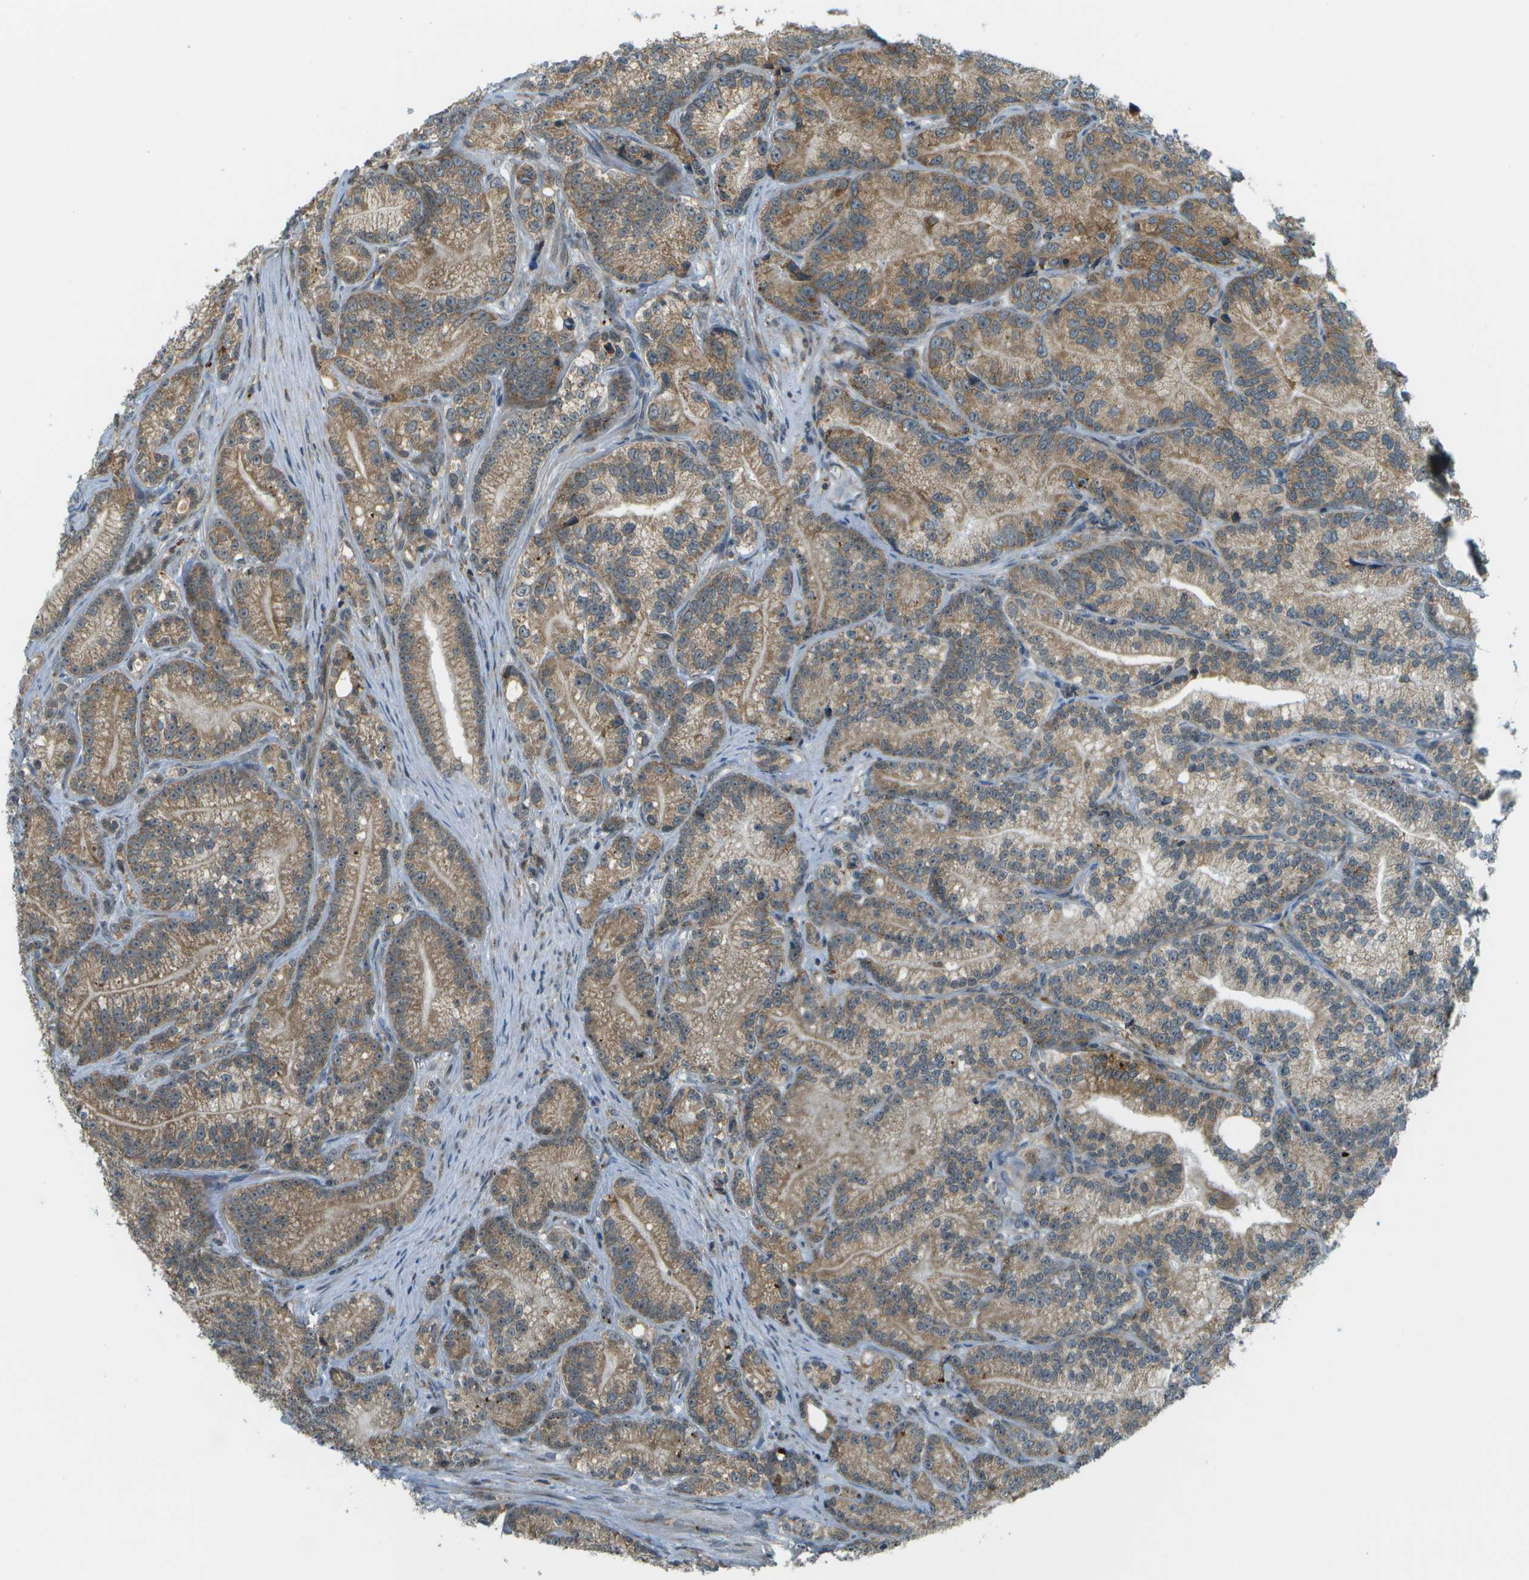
{"staining": {"intensity": "moderate", "quantity": ">75%", "location": "cytoplasmic/membranous"}, "tissue": "prostate cancer", "cell_type": "Tumor cells", "image_type": "cancer", "snomed": [{"axis": "morphology", "description": "Adenocarcinoma, Low grade"}, {"axis": "topography", "description": "Prostate"}], "caption": "High-magnification brightfield microscopy of prostate cancer stained with DAB (brown) and counterstained with hematoxylin (blue). tumor cells exhibit moderate cytoplasmic/membranous expression is present in approximately>75% of cells. Nuclei are stained in blue.", "gene": "USP30", "patient": {"sex": "male", "age": 89}}